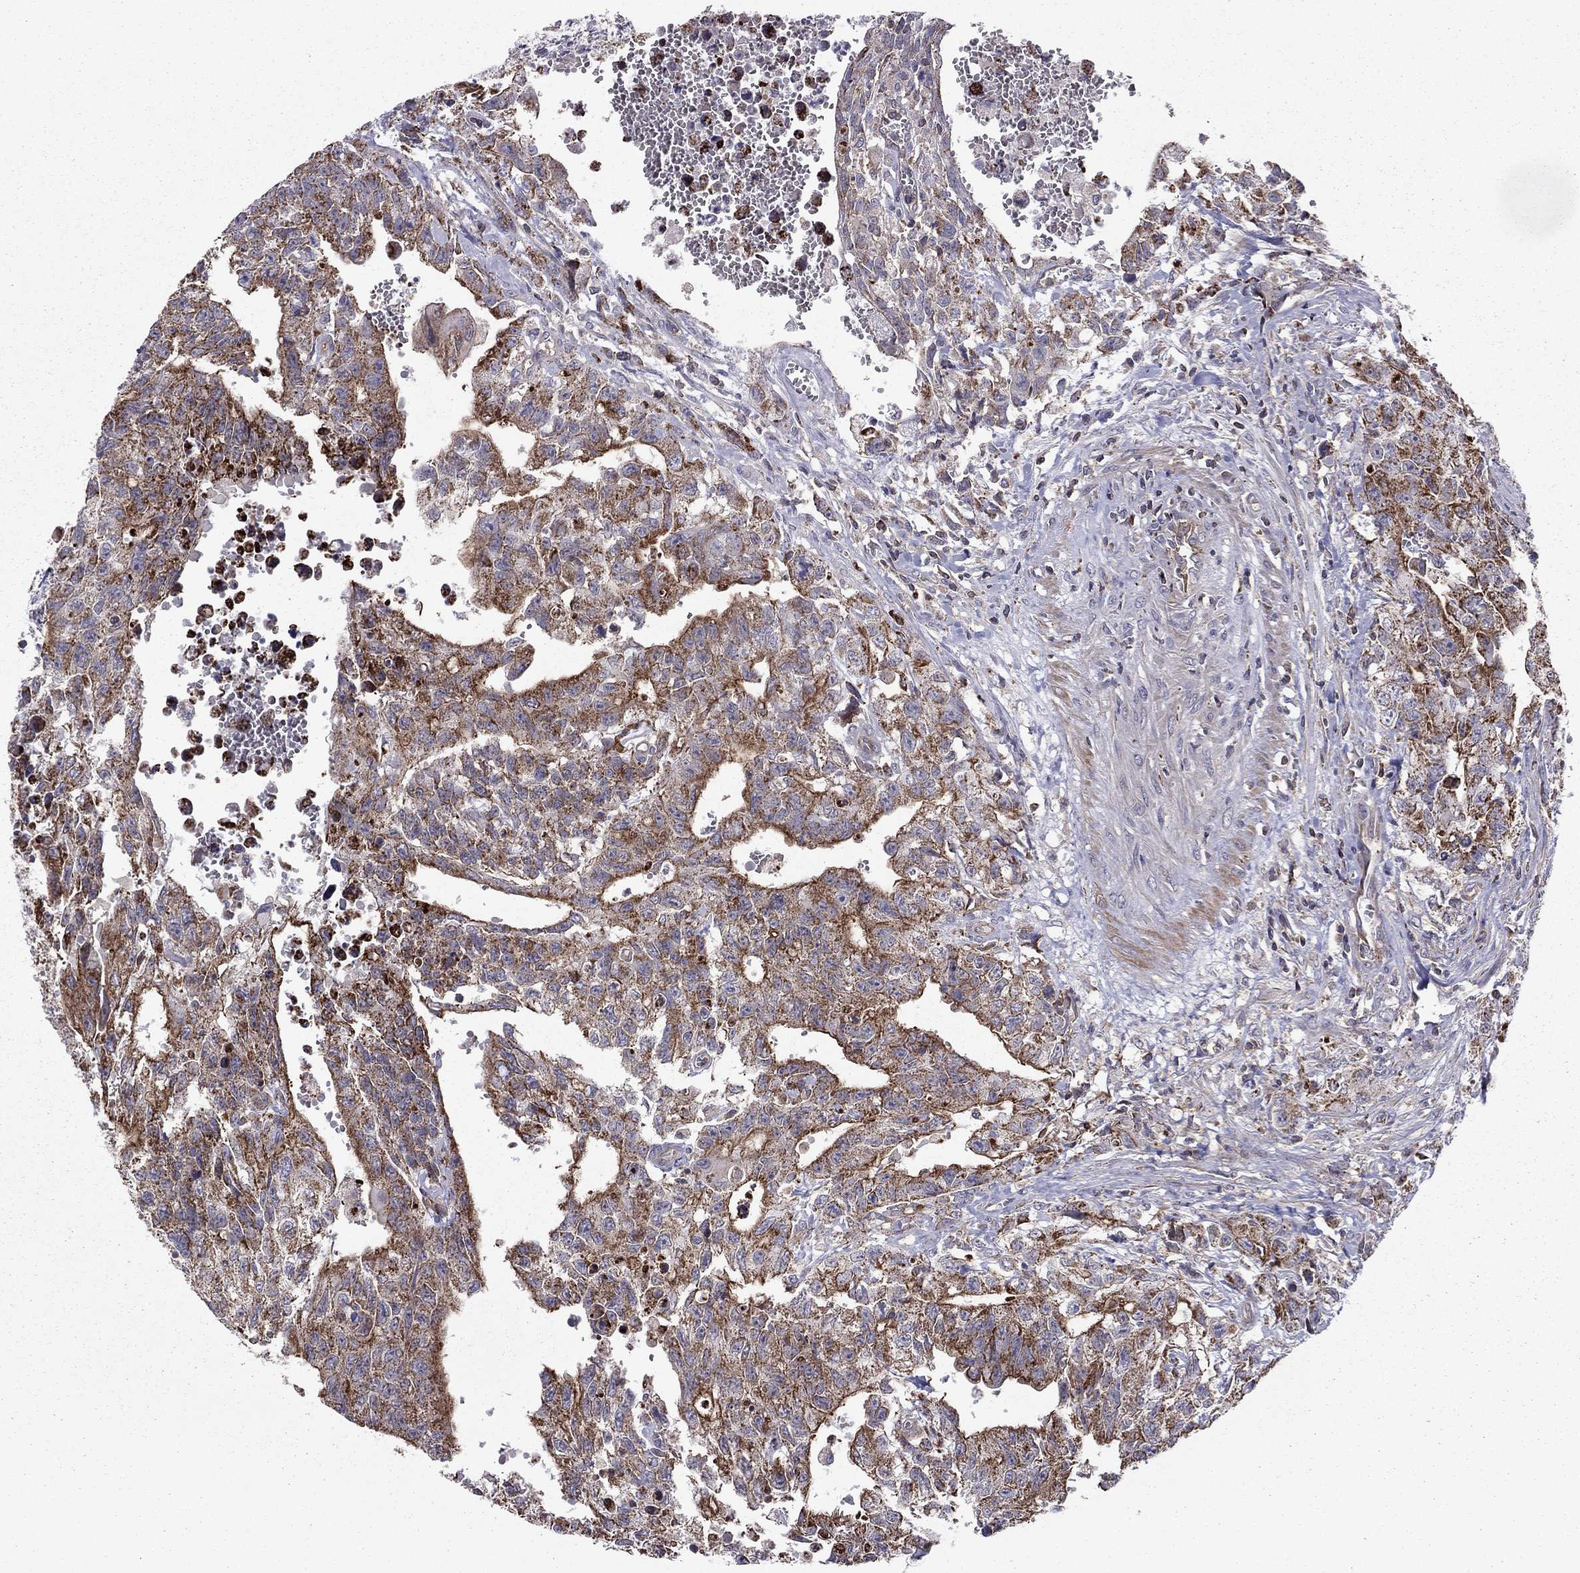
{"staining": {"intensity": "moderate", "quantity": "25%-75%", "location": "cytoplasmic/membranous"}, "tissue": "testis cancer", "cell_type": "Tumor cells", "image_type": "cancer", "snomed": [{"axis": "morphology", "description": "Carcinoma, Embryonal, NOS"}, {"axis": "topography", "description": "Testis"}], "caption": "About 25%-75% of tumor cells in human testis cancer (embryonal carcinoma) demonstrate moderate cytoplasmic/membranous protein positivity as visualized by brown immunohistochemical staining.", "gene": "ALG6", "patient": {"sex": "male", "age": 24}}